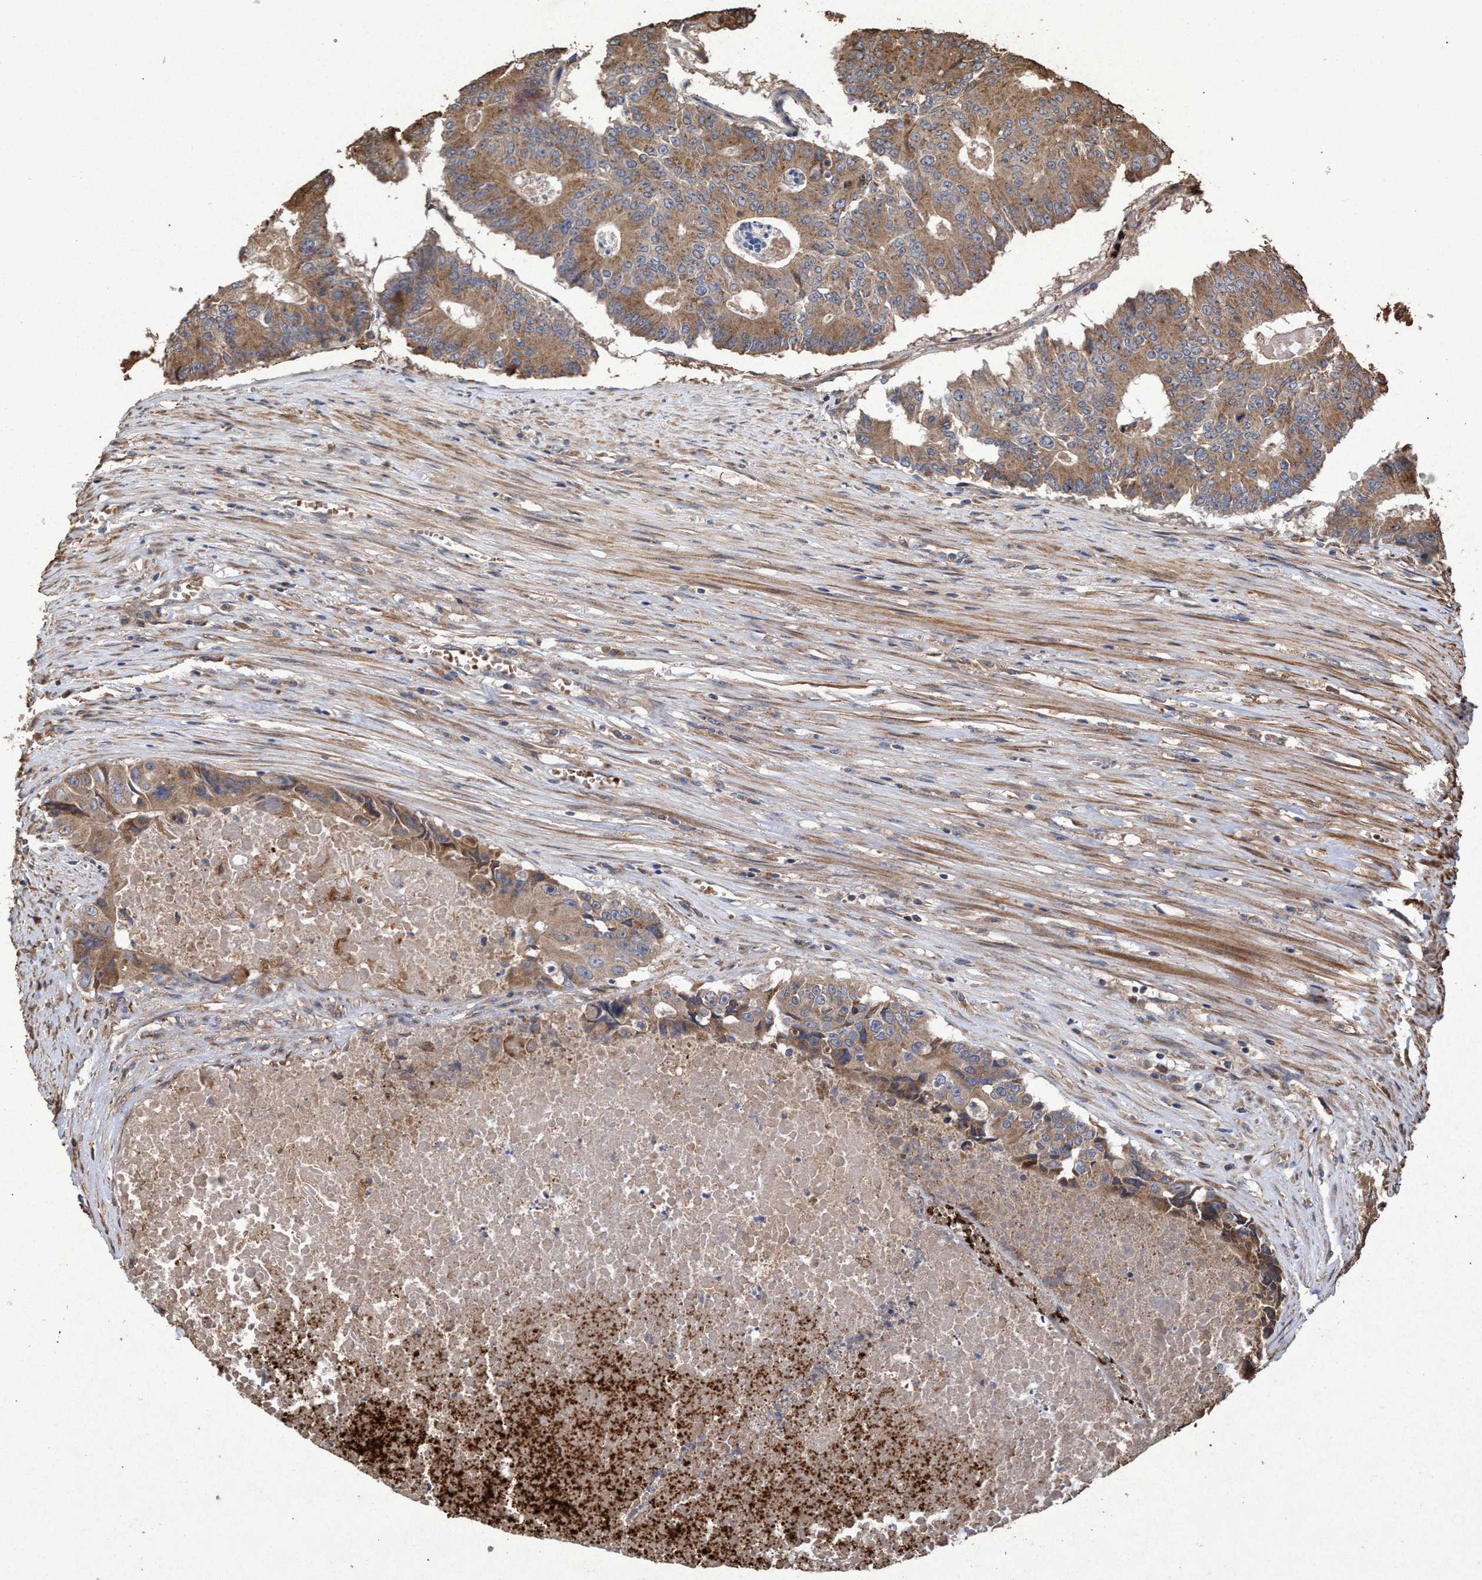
{"staining": {"intensity": "moderate", "quantity": ">75%", "location": "cytoplasmic/membranous"}, "tissue": "colorectal cancer", "cell_type": "Tumor cells", "image_type": "cancer", "snomed": [{"axis": "morphology", "description": "Adenocarcinoma, NOS"}, {"axis": "topography", "description": "Colon"}], "caption": "This histopathology image displays immunohistochemistry staining of colorectal cancer, with medium moderate cytoplasmic/membranous positivity in about >75% of tumor cells.", "gene": "CHMP6", "patient": {"sex": "male", "age": 87}}